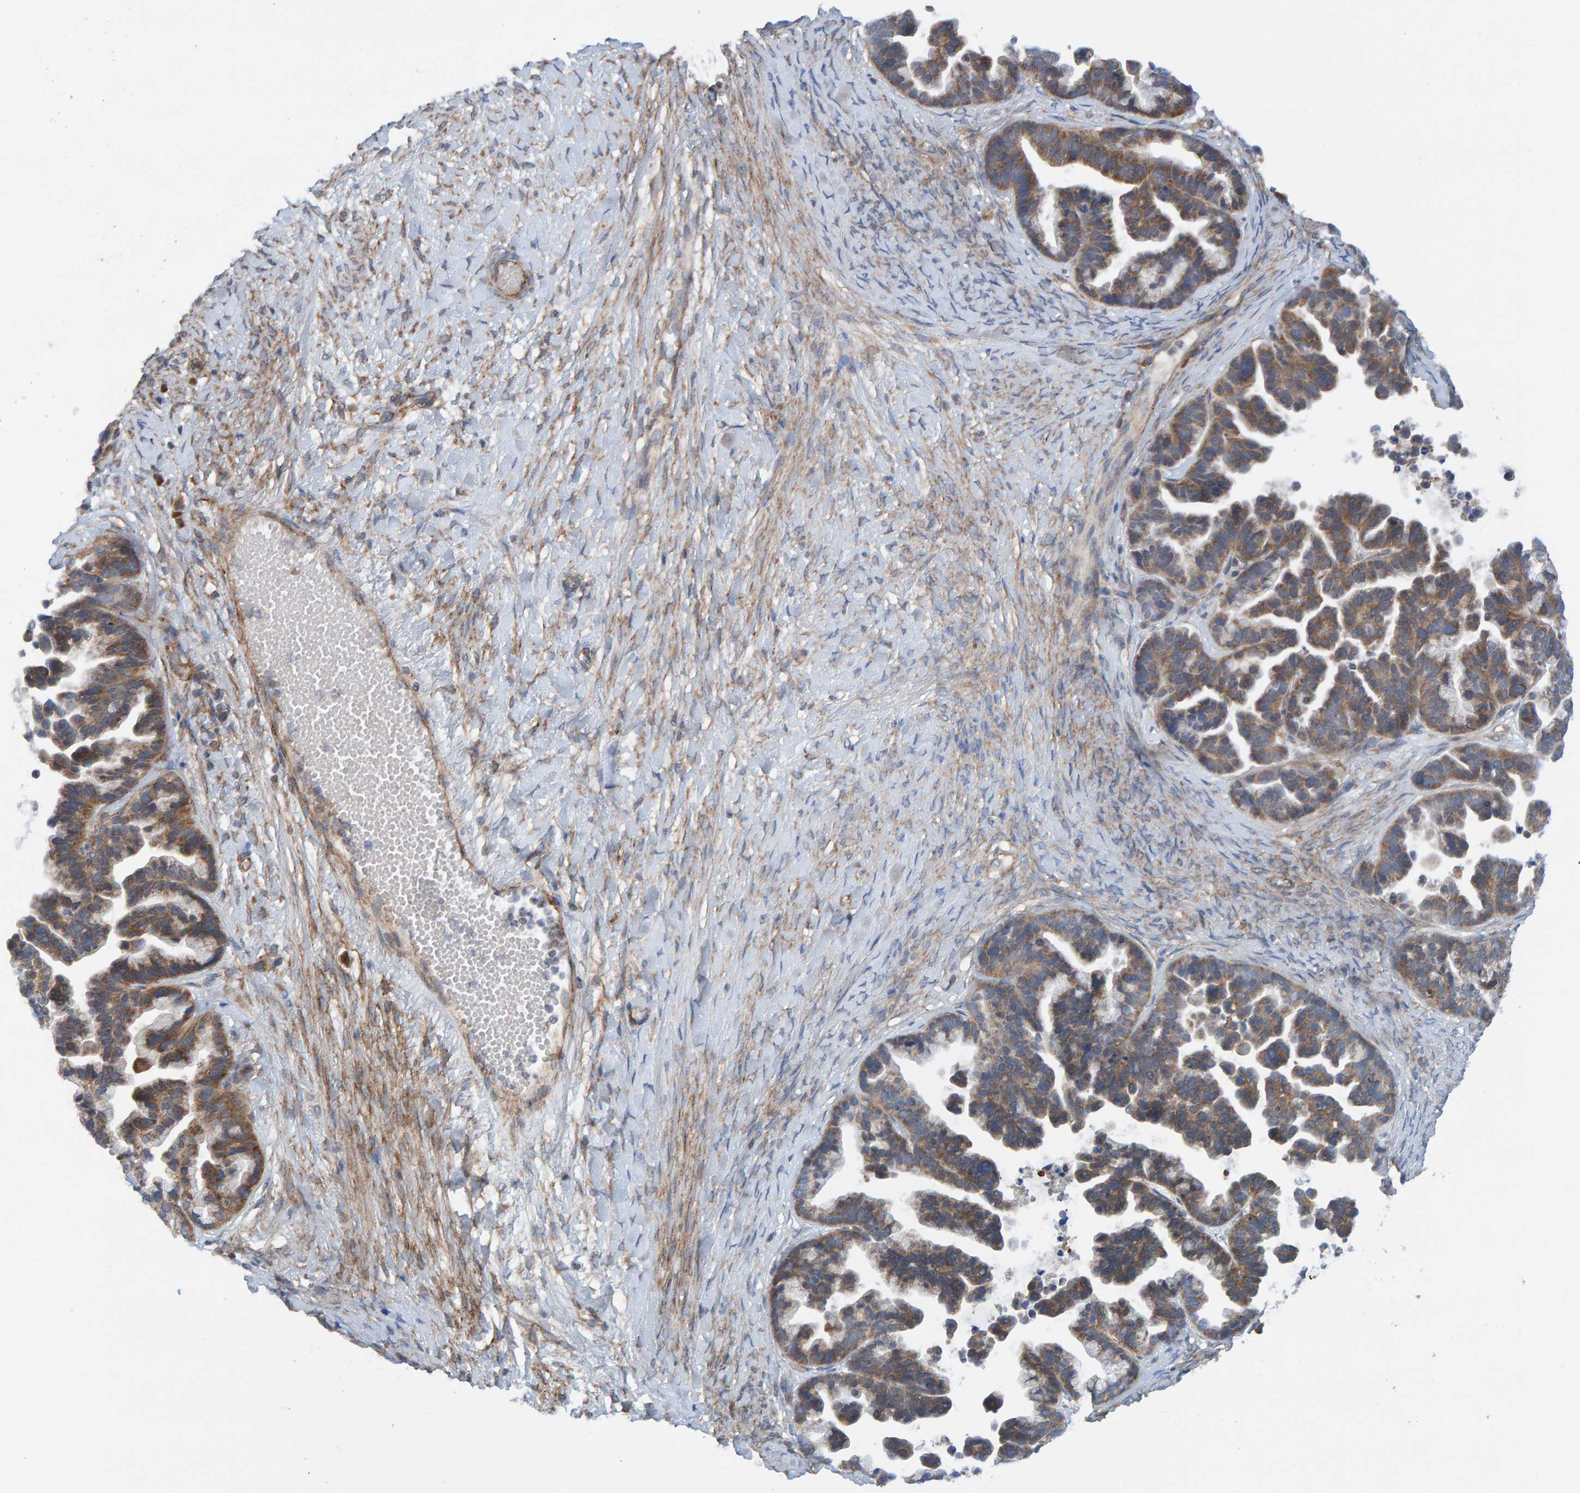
{"staining": {"intensity": "moderate", "quantity": ">75%", "location": "cytoplasmic/membranous"}, "tissue": "ovarian cancer", "cell_type": "Tumor cells", "image_type": "cancer", "snomed": [{"axis": "morphology", "description": "Cystadenocarcinoma, serous, NOS"}, {"axis": "topography", "description": "Ovary"}], "caption": "There is medium levels of moderate cytoplasmic/membranous expression in tumor cells of ovarian cancer, as demonstrated by immunohistochemical staining (brown color).", "gene": "CDK5RAP3", "patient": {"sex": "female", "age": 56}}